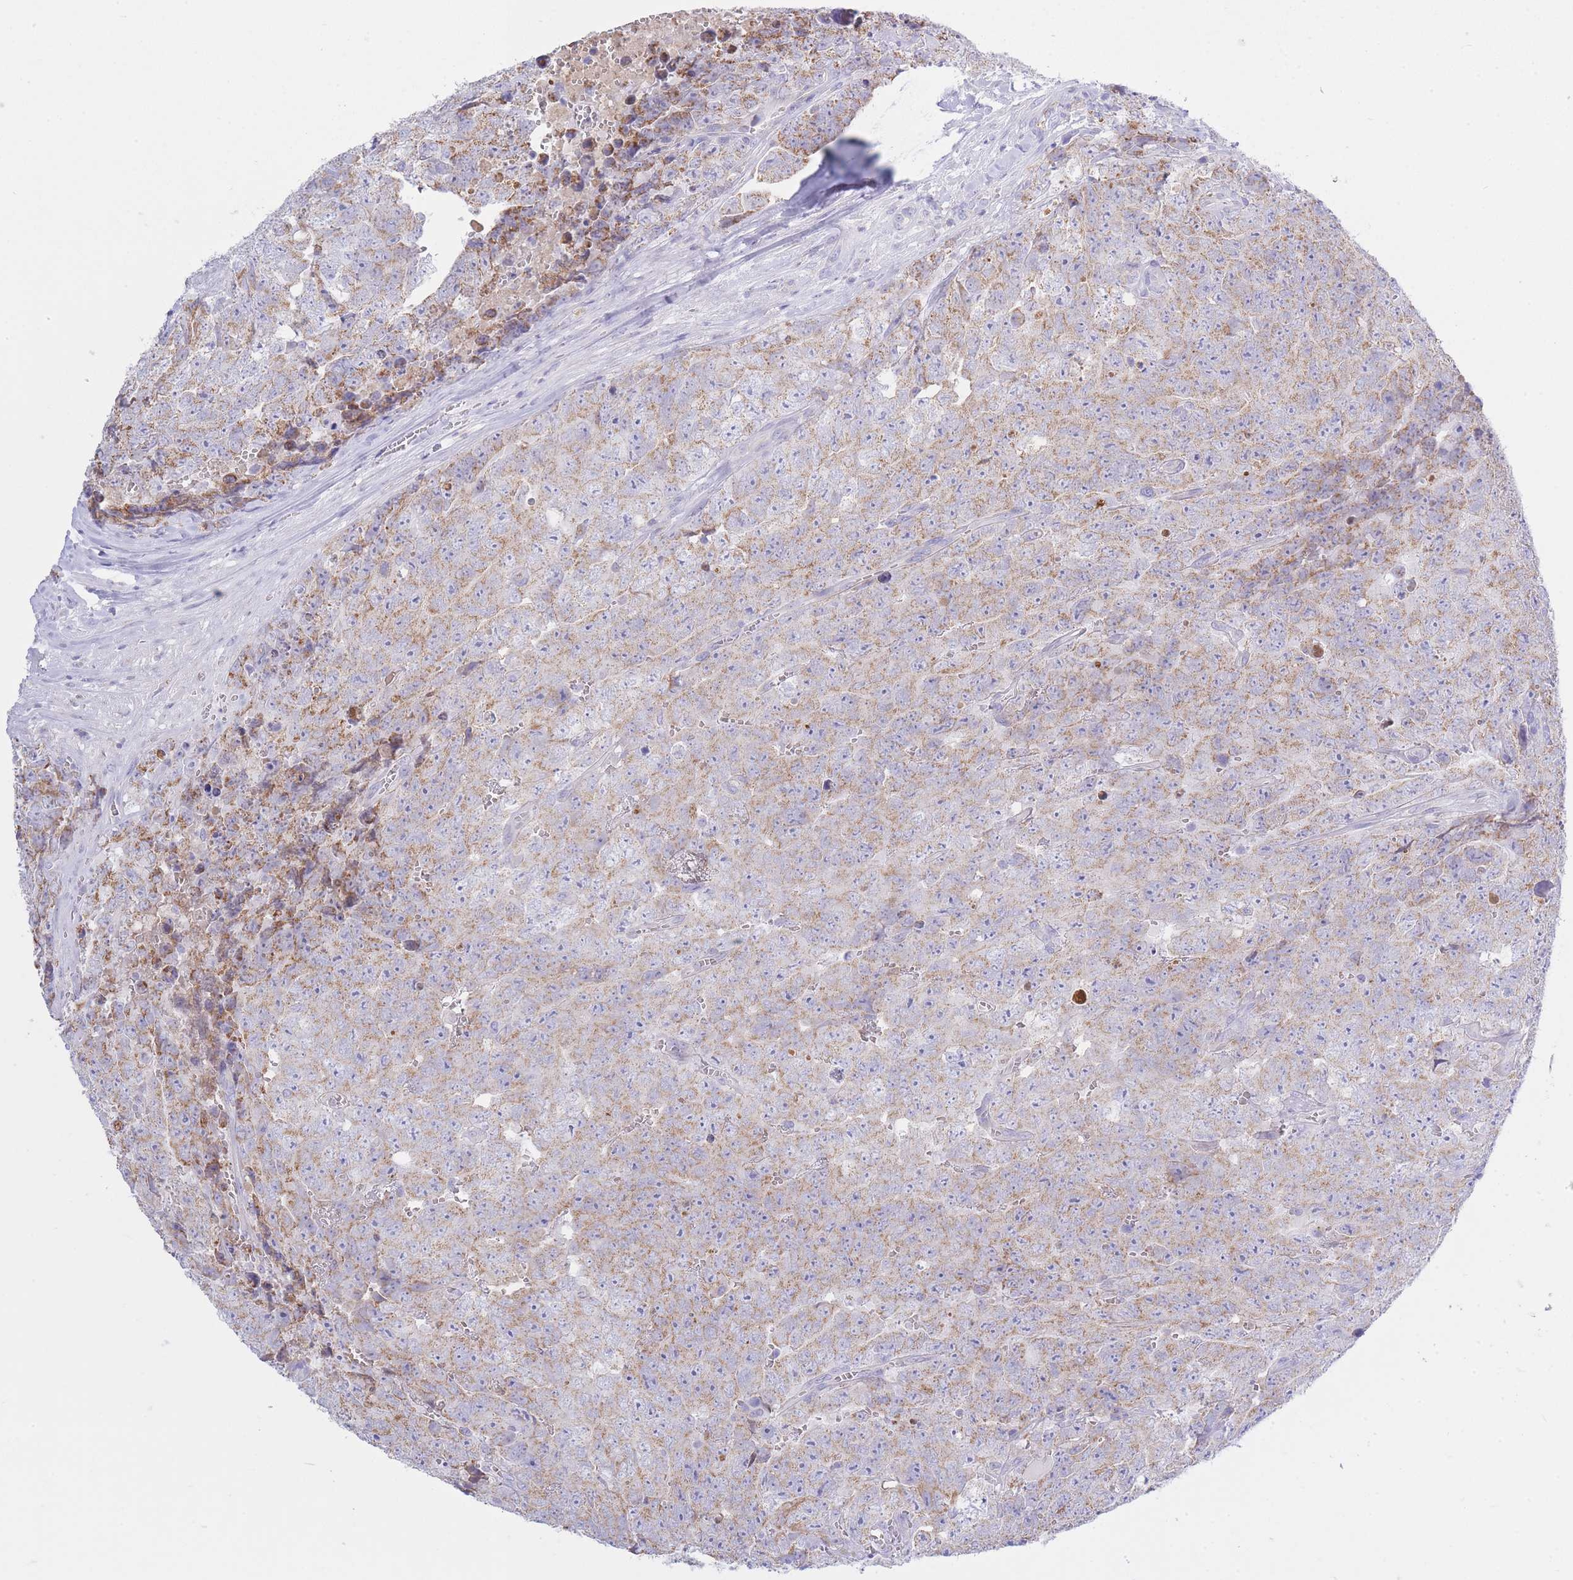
{"staining": {"intensity": "moderate", "quantity": ">75%", "location": "cytoplasmic/membranous"}, "tissue": "testis cancer", "cell_type": "Tumor cells", "image_type": "cancer", "snomed": [{"axis": "morphology", "description": "Seminoma, NOS"}, {"axis": "morphology", "description": "Teratoma, malignant, NOS"}, {"axis": "topography", "description": "Testis"}], "caption": "Immunohistochemistry staining of testis cancer (malignant teratoma), which reveals medium levels of moderate cytoplasmic/membranous positivity in approximately >75% of tumor cells indicating moderate cytoplasmic/membranous protein expression. The staining was performed using DAB (3,3'-diaminobenzidine) (brown) for protein detection and nuclei were counterstained in hematoxylin (blue).", "gene": "NANP", "patient": {"sex": "male", "age": 34}}